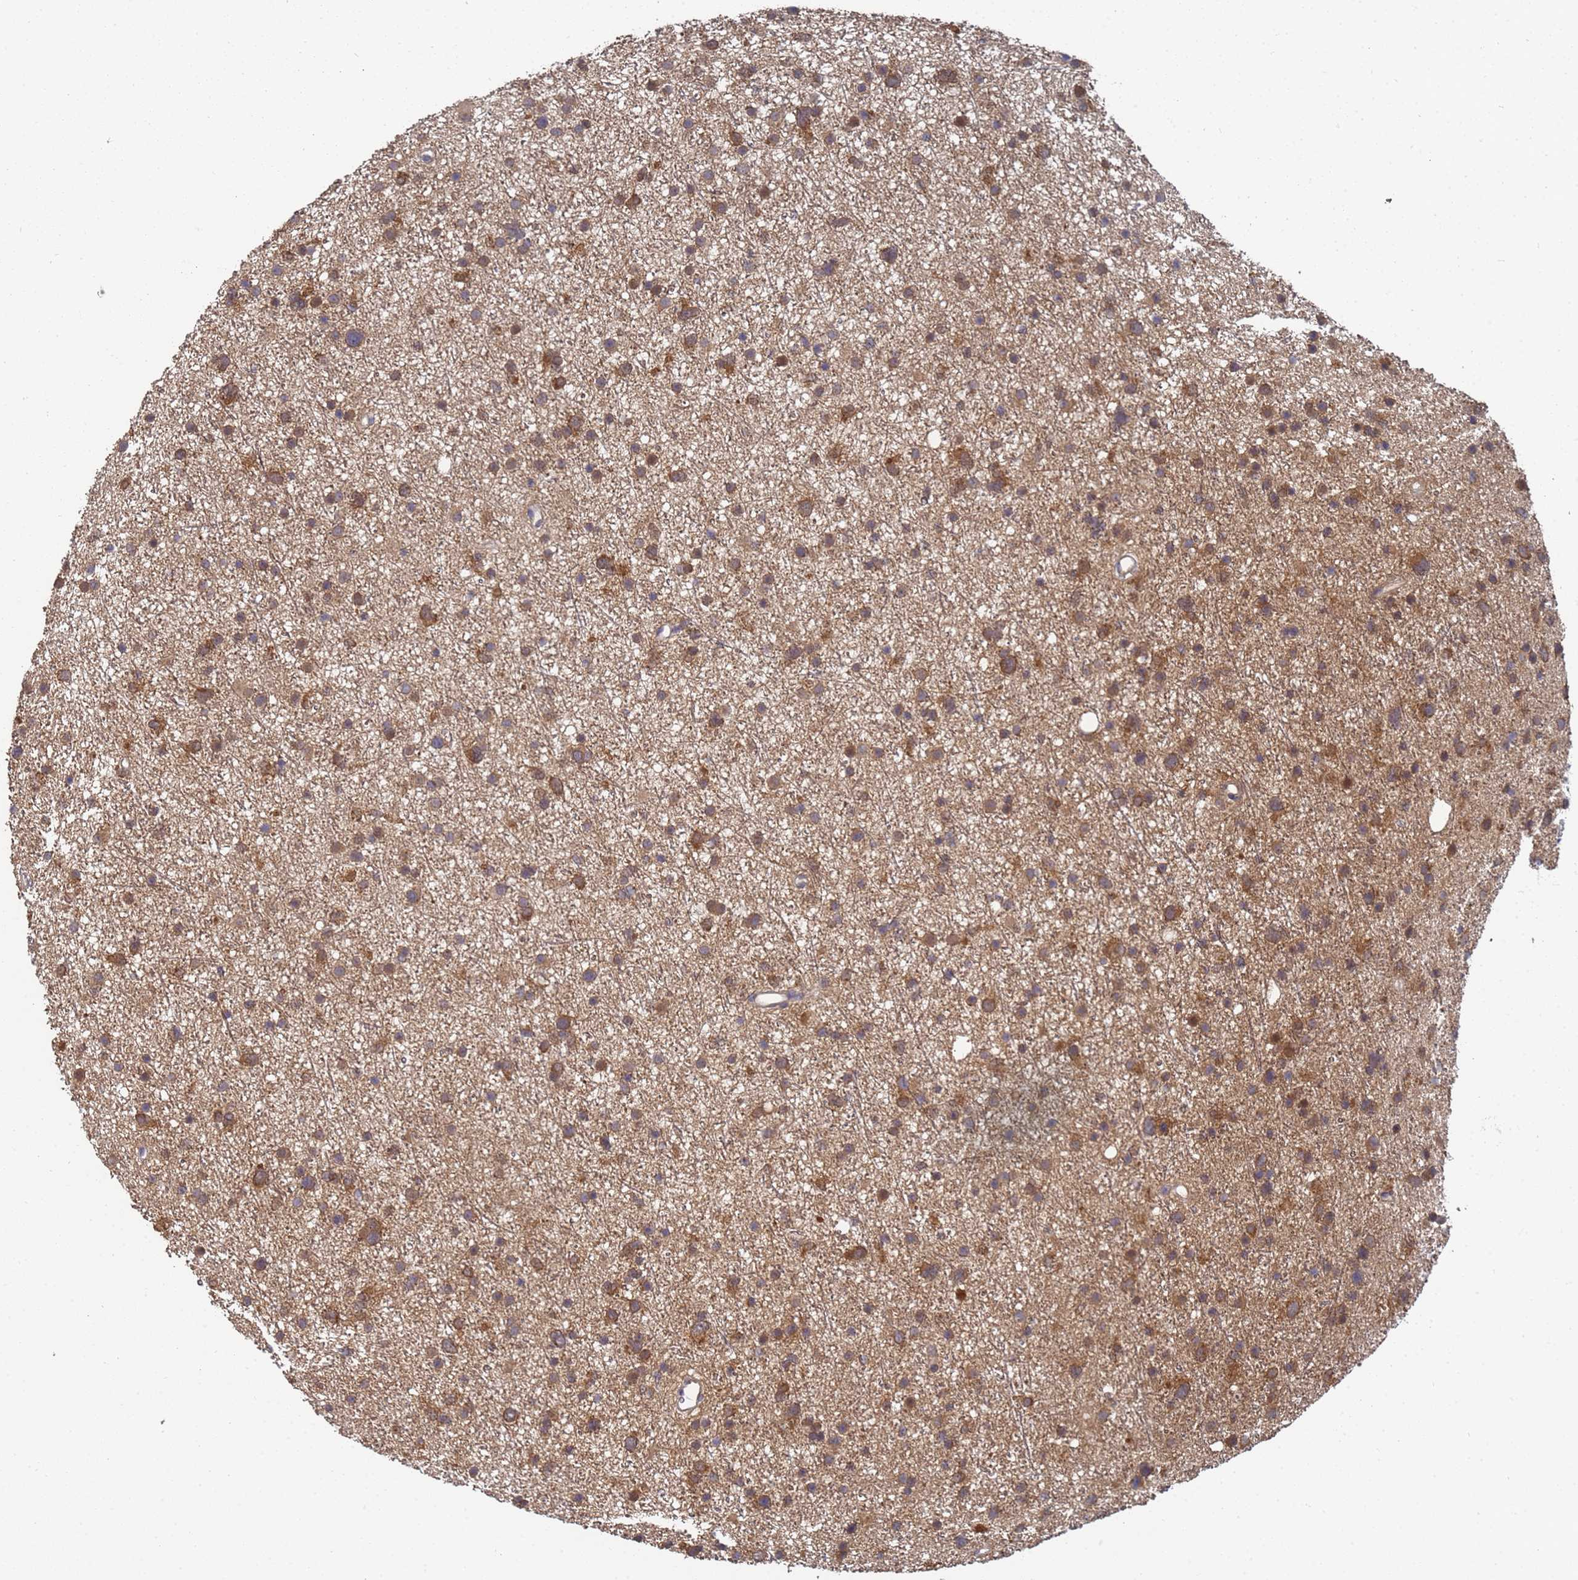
{"staining": {"intensity": "moderate", "quantity": ">75%", "location": "cytoplasmic/membranous"}, "tissue": "glioma", "cell_type": "Tumor cells", "image_type": "cancer", "snomed": [{"axis": "morphology", "description": "Glioma, malignant, Low grade"}, {"axis": "topography", "description": "Cerebral cortex"}], "caption": "High-magnification brightfield microscopy of glioma stained with DAB (3,3'-diaminobenzidine) (brown) and counterstained with hematoxylin (blue). tumor cells exhibit moderate cytoplasmic/membranous expression is seen in approximately>75% of cells.", "gene": "ALS2CL", "patient": {"sex": "female", "age": 39}}